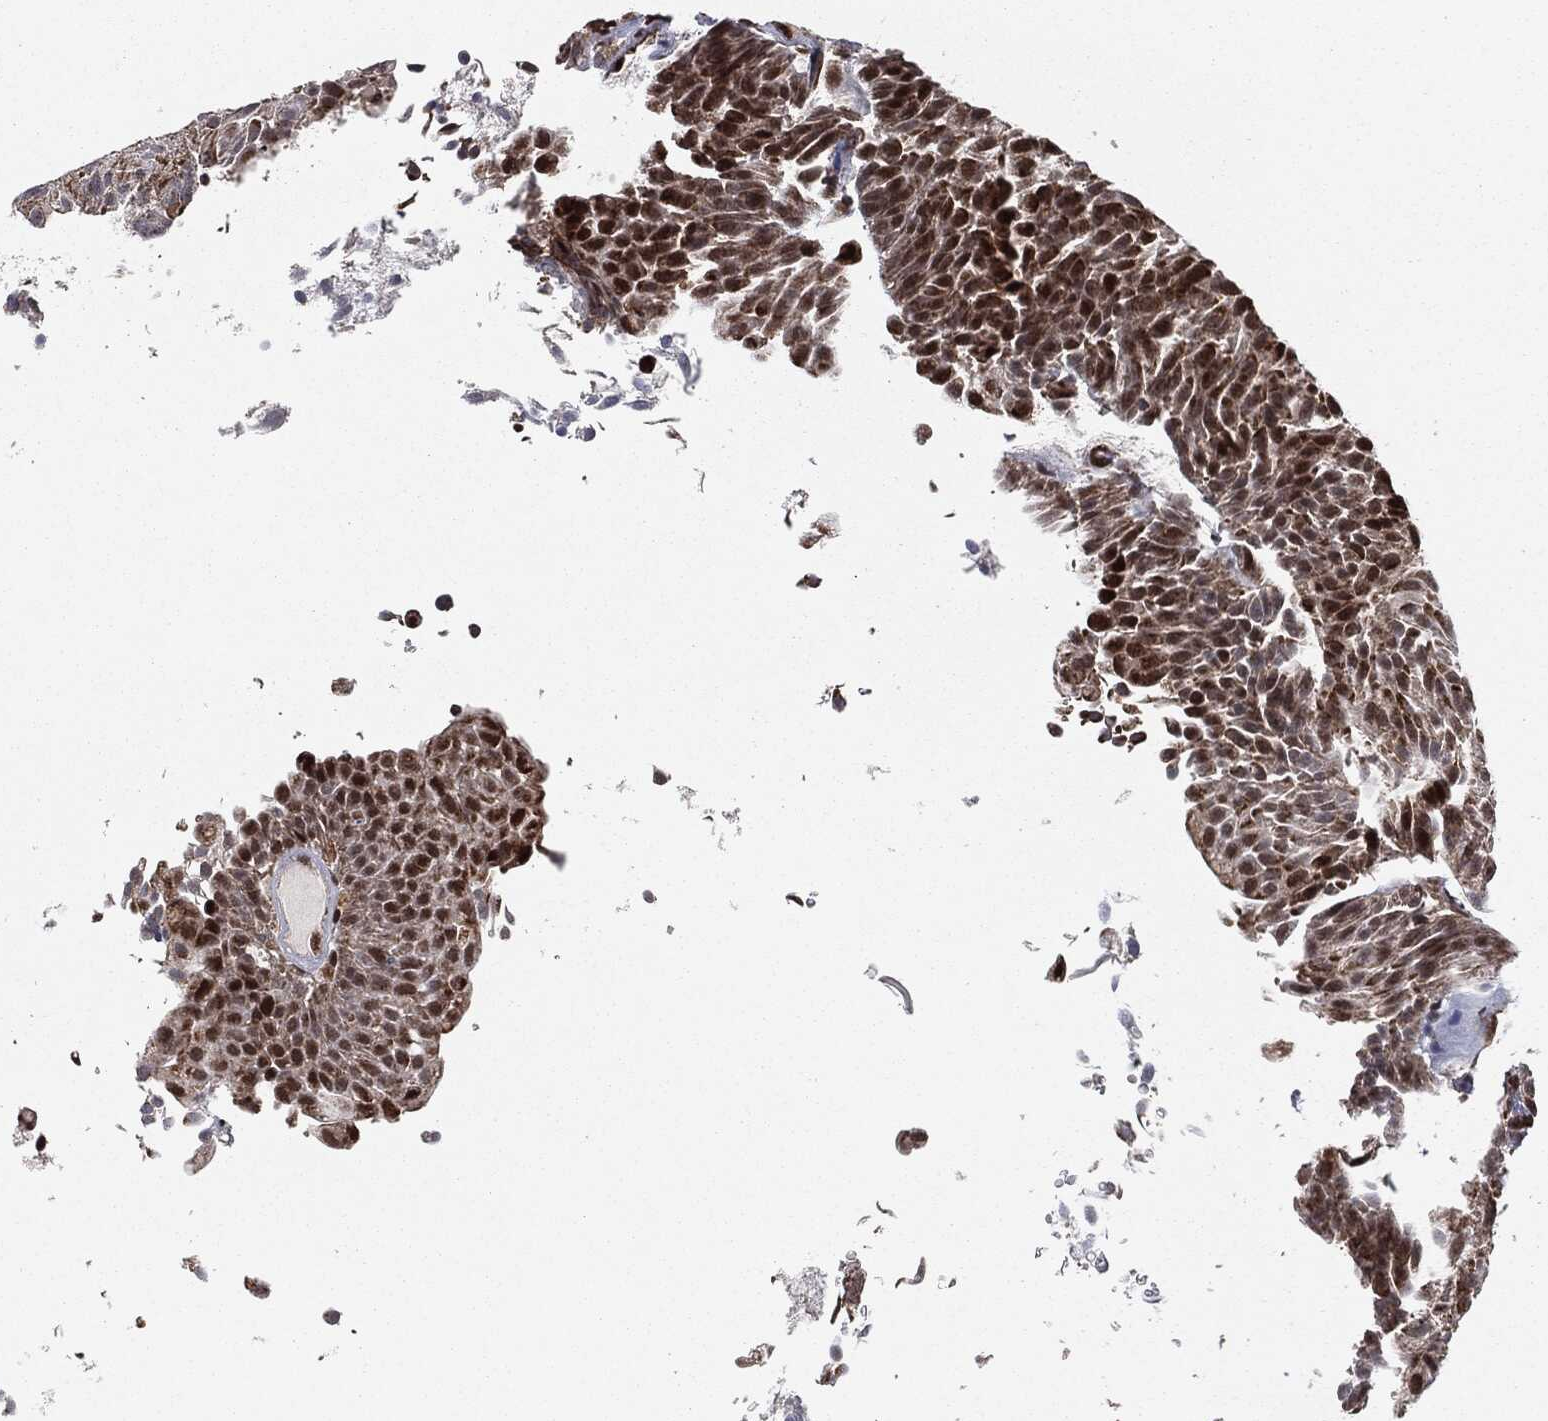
{"staining": {"intensity": "strong", "quantity": "25%-75%", "location": "cytoplasmic/membranous,nuclear"}, "tissue": "urothelial cancer", "cell_type": "Tumor cells", "image_type": "cancer", "snomed": [{"axis": "morphology", "description": "Urothelial carcinoma, Low grade"}, {"axis": "topography", "description": "Urinary bladder"}], "caption": "High-magnification brightfield microscopy of urothelial cancer stained with DAB (brown) and counterstained with hematoxylin (blue). tumor cells exhibit strong cytoplasmic/membranous and nuclear staining is appreciated in approximately25%-75% of cells.", "gene": "CHCHD2", "patient": {"sex": "male", "age": 65}}